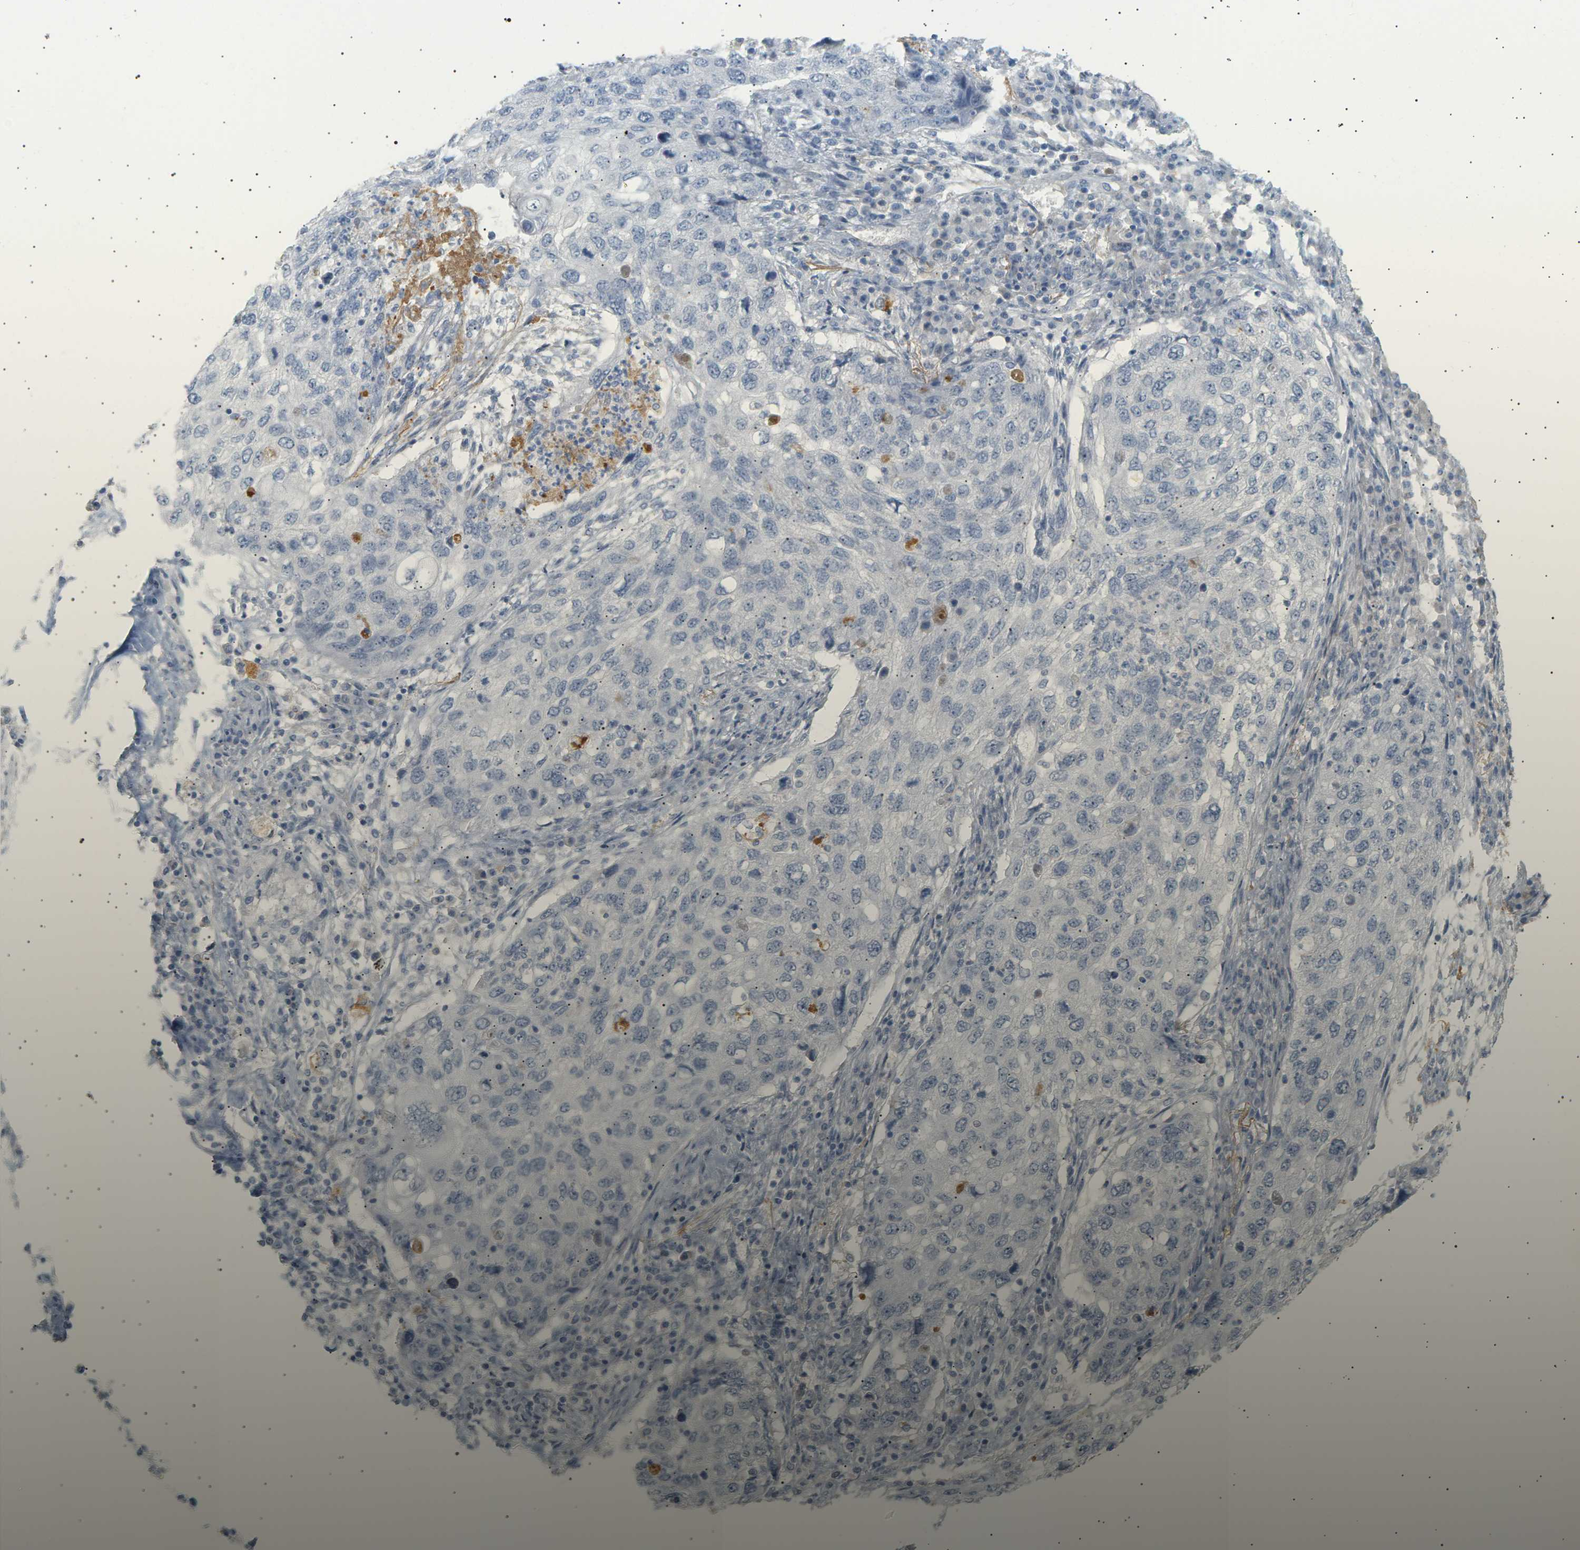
{"staining": {"intensity": "negative", "quantity": "none", "location": "none"}, "tissue": "lung cancer", "cell_type": "Tumor cells", "image_type": "cancer", "snomed": [{"axis": "morphology", "description": "Squamous cell carcinoma, NOS"}, {"axis": "topography", "description": "Lung"}], "caption": "Protein analysis of lung cancer (squamous cell carcinoma) shows no significant staining in tumor cells. (Stains: DAB immunohistochemistry with hematoxylin counter stain, Microscopy: brightfield microscopy at high magnification).", "gene": "CLU", "patient": {"sex": "female", "age": 63}}